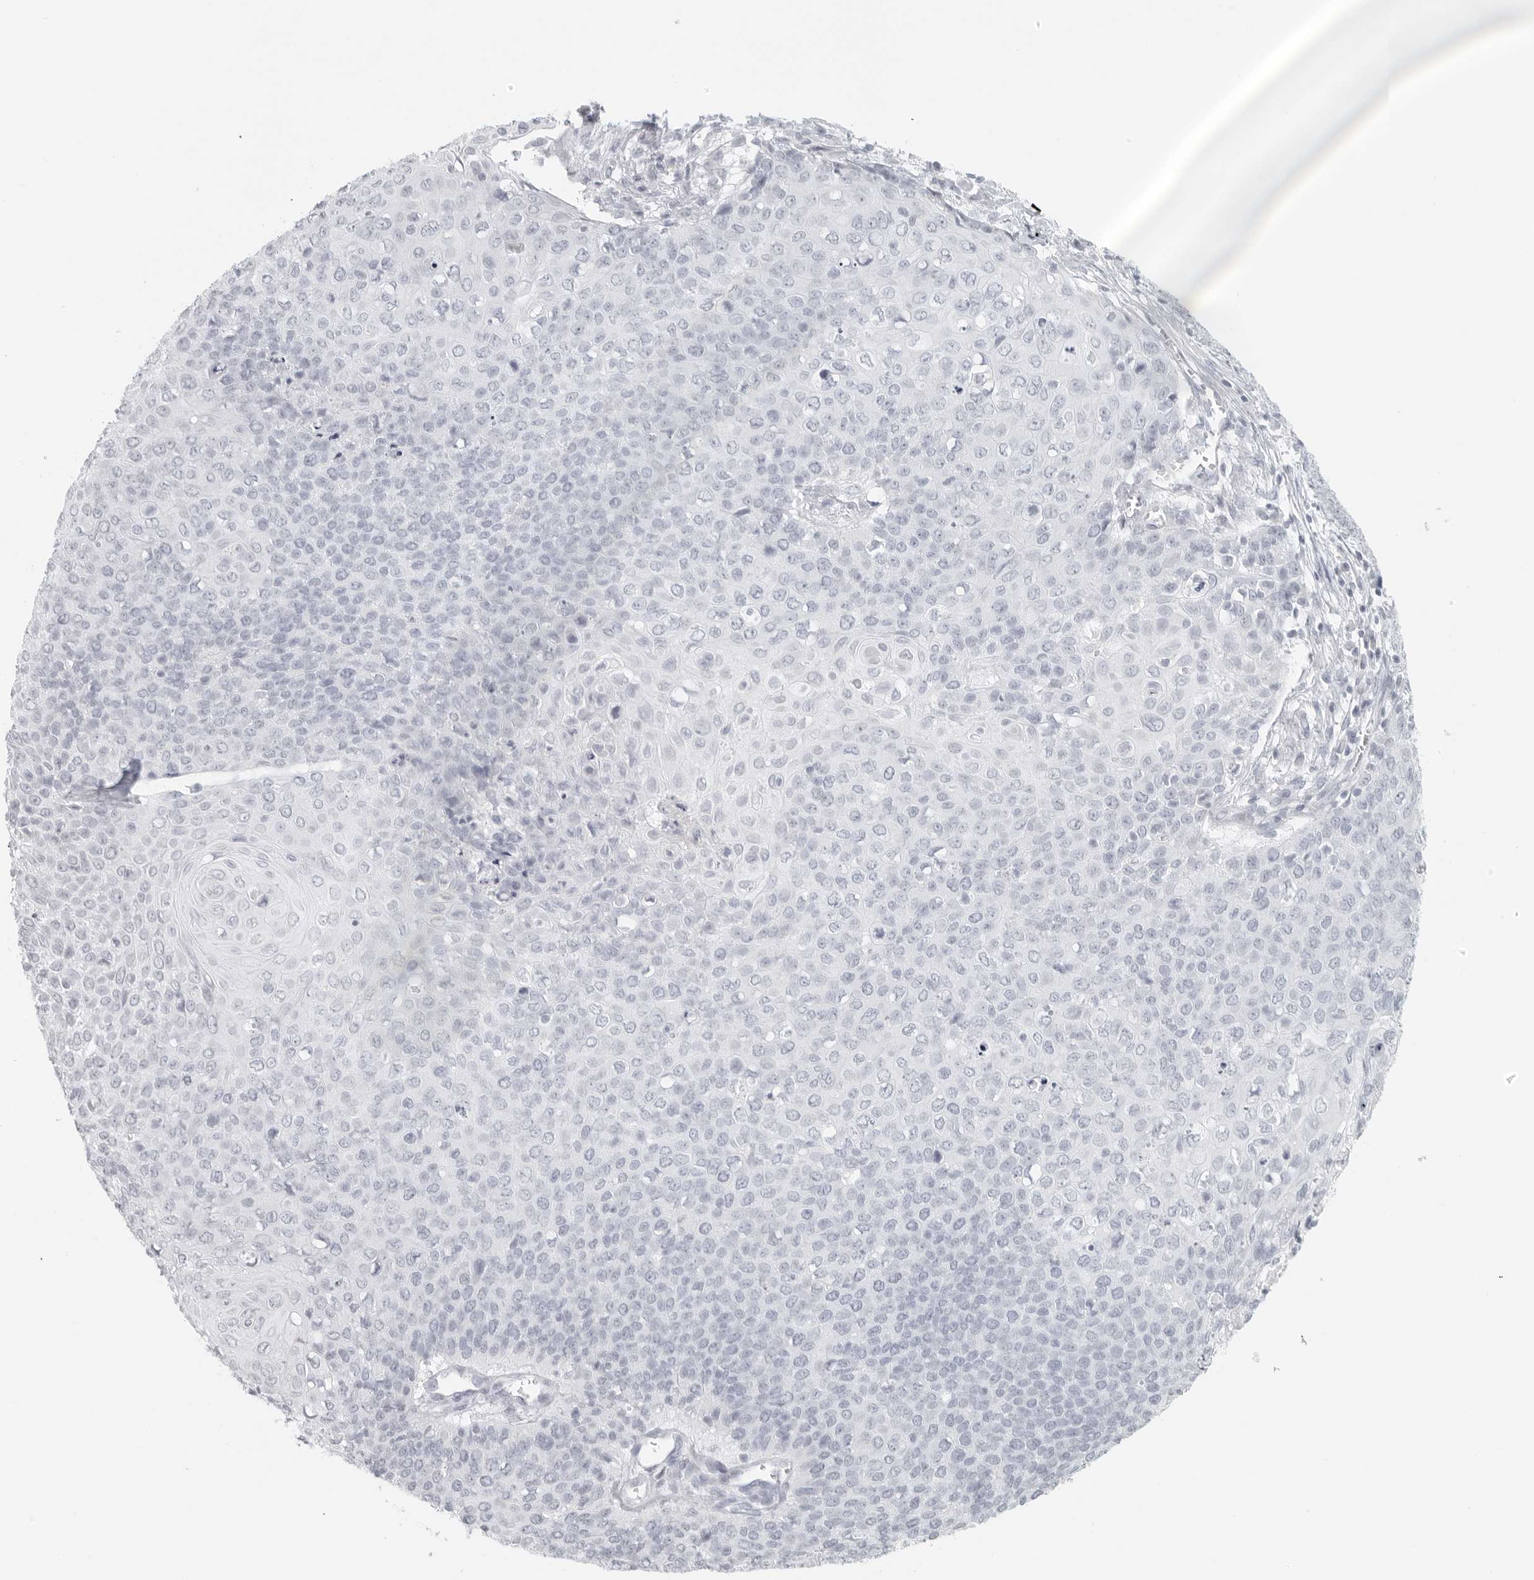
{"staining": {"intensity": "negative", "quantity": "none", "location": "none"}, "tissue": "cervical cancer", "cell_type": "Tumor cells", "image_type": "cancer", "snomed": [{"axis": "morphology", "description": "Squamous cell carcinoma, NOS"}, {"axis": "topography", "description": "Cervix"}], "caption": "Immunohistochemistry histopathology image of neoplastic tissue: human cervical cancer stained with DAB reveals no significant protein positivity in tumor cells.", "gene": "RPS6KC1", "patient": {"sex": "female", "age": 39}}